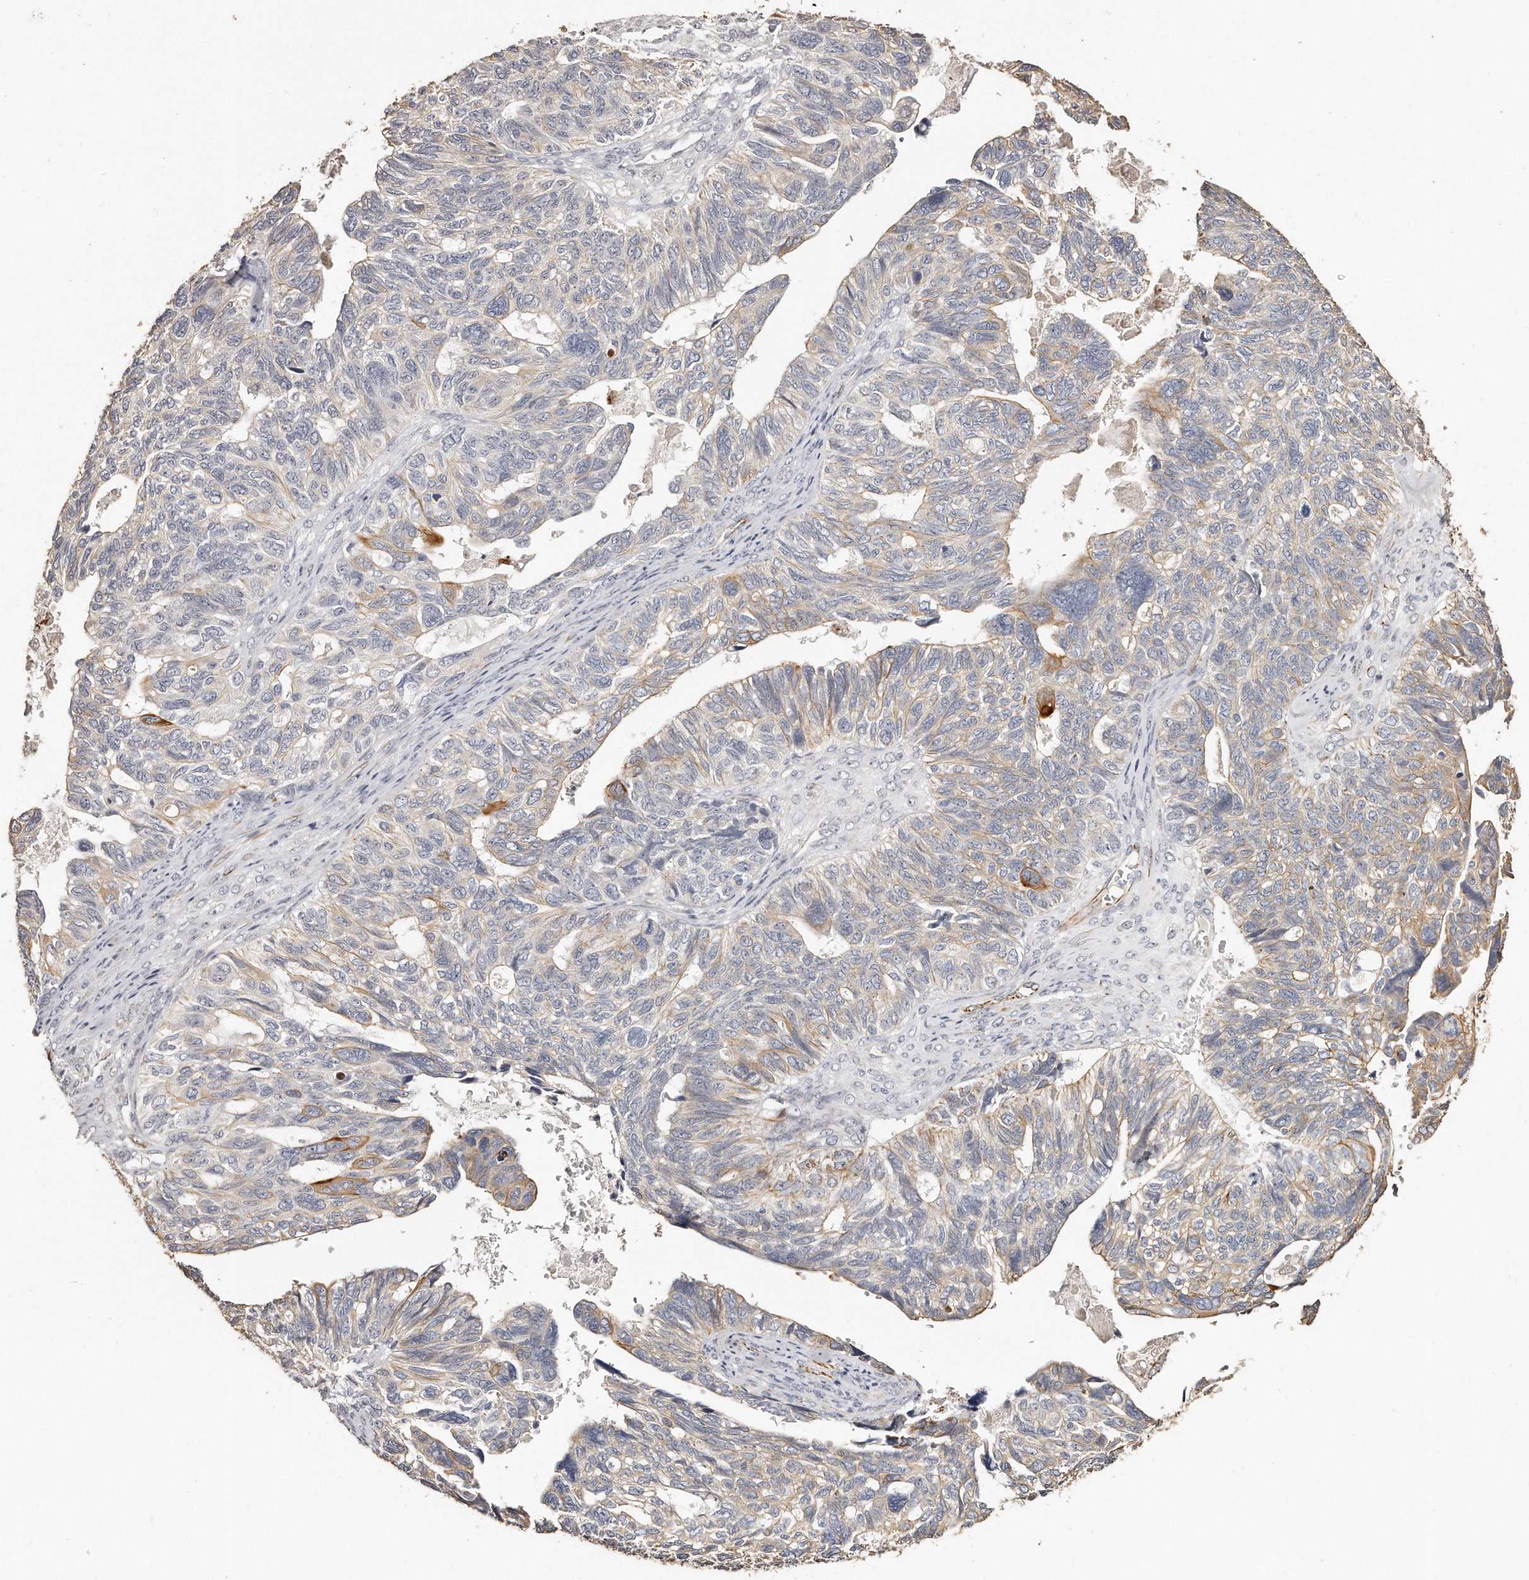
{"staining": {"intensity": "moderate", "quantity": "<25%", "location": "cytoplasmic/membranous"}, "tissue": "ovarian cancer", "cell_type": "Tumor cells", "image_type": "cancer", "snomed": [{"axis": "morphology", "description": "Cystadenocarcinoma, serous, NOS"}, {"axis": "topography", "description": "Ovary"}], "caption": "Immunohistochemistry (IHC) micrograph of human ovarian serous cystadenocarcinoma stained for a protein (brown), which displays low levels of moderate cytoplasmic/membranous positivity in about <25% of tumor cells.", "gene": "ZYG11A", "patient": {"sex": "female", "age": 79}}